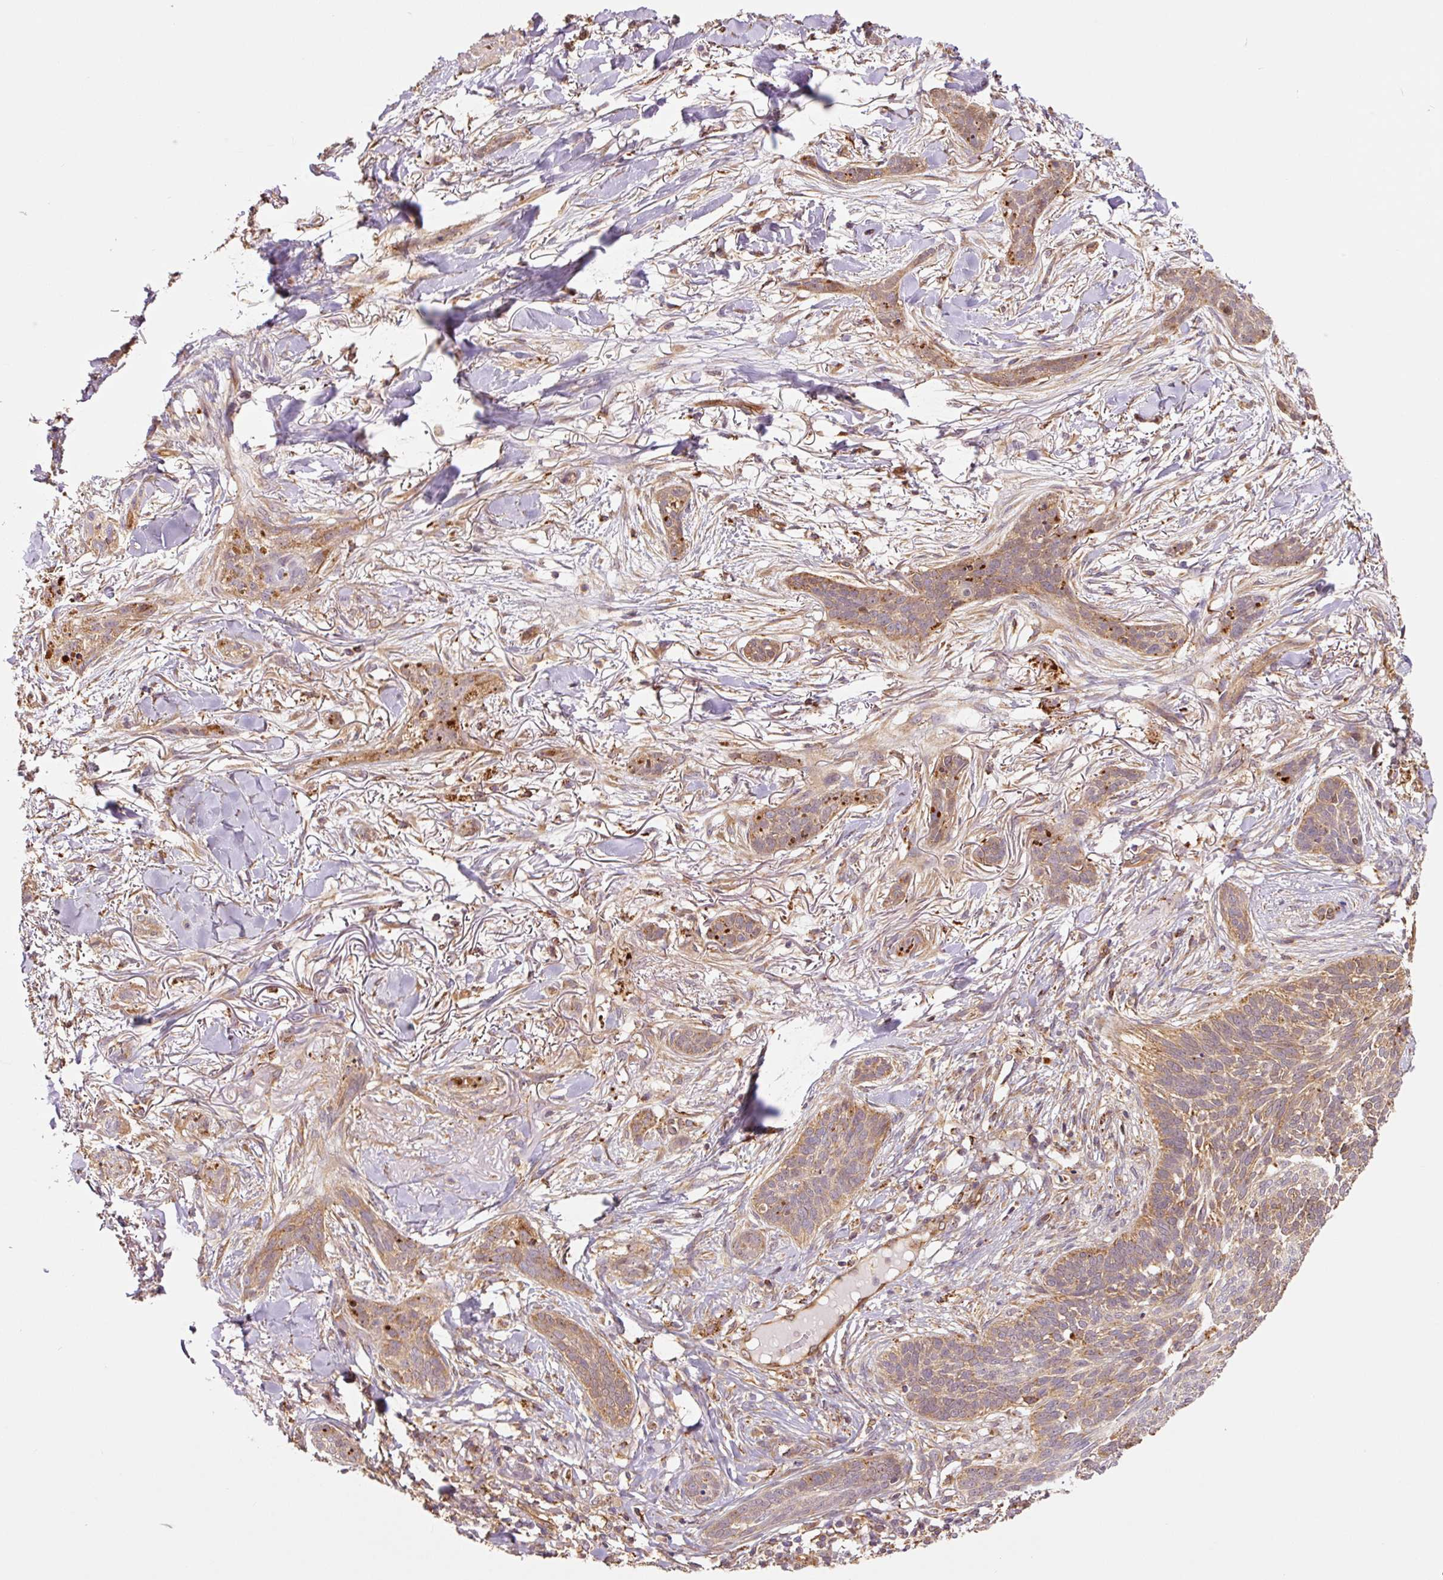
{"staining": {"intensity": "moderate", "quantity": ">75%", "location": "cytoplasmic/membranous"}, "tissue": "skin cancer", "cell_type": "Tumor cells", "image_type": "cancer", "snomed": [{"axis": "morphology", "description": "Basal cell carcinoma"}, {"axis": "topography", "description": "Skin"}], "caption": "Immunohistochemical staining of skin cancer exhibits moderate cytoplasmic/membranous protein positivity in approximately >75% of tumor cells.", "gene": "PCK2", "patient": {"sex": "male", "age": 52}}